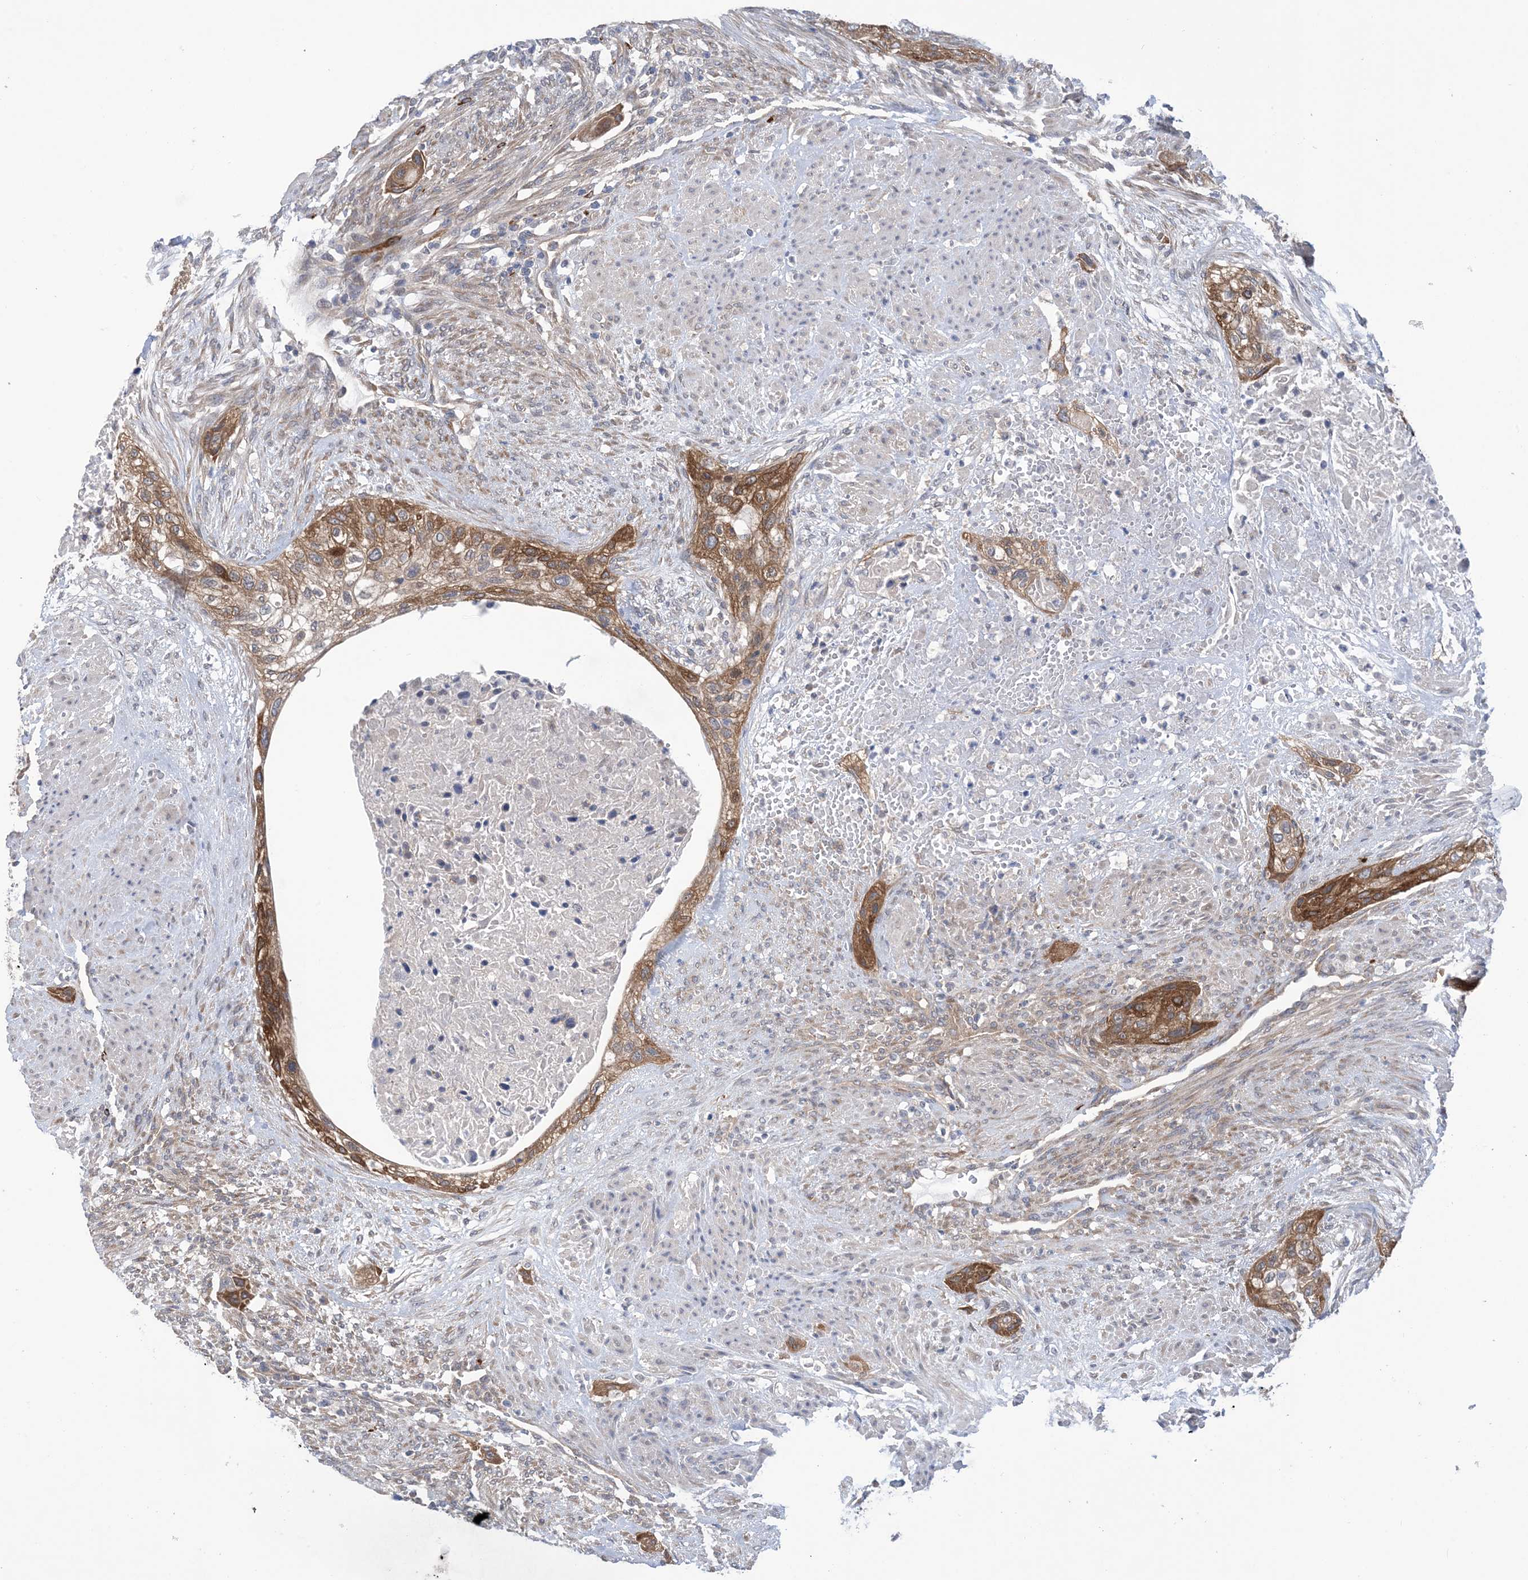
{"staining": {"intensity": "moderate", "quantity": ">75%", "location": "cytoplasmic/membranous"}, "tissue": "urothelial cancer", "cell_type": "Tumor cells", "image_type": "cancer", "snomed": [{"axis": "morphology", "description": "Urothelial carcinoma, High grade"}, {"axis": "topography", "description": "Urinary bladder"}], "caption": "Brown immunohistochemical staining in urothelial cancer exhibits moderate cytoplasmic/membranous staining in about >75% of tumor cells. (DAB (3,3'-diaminobenzidine) = brown stain, brightfield microscopy at high magnification).", "gene": "EHBP1", "patient": {"sex": "male", "age": 35}}